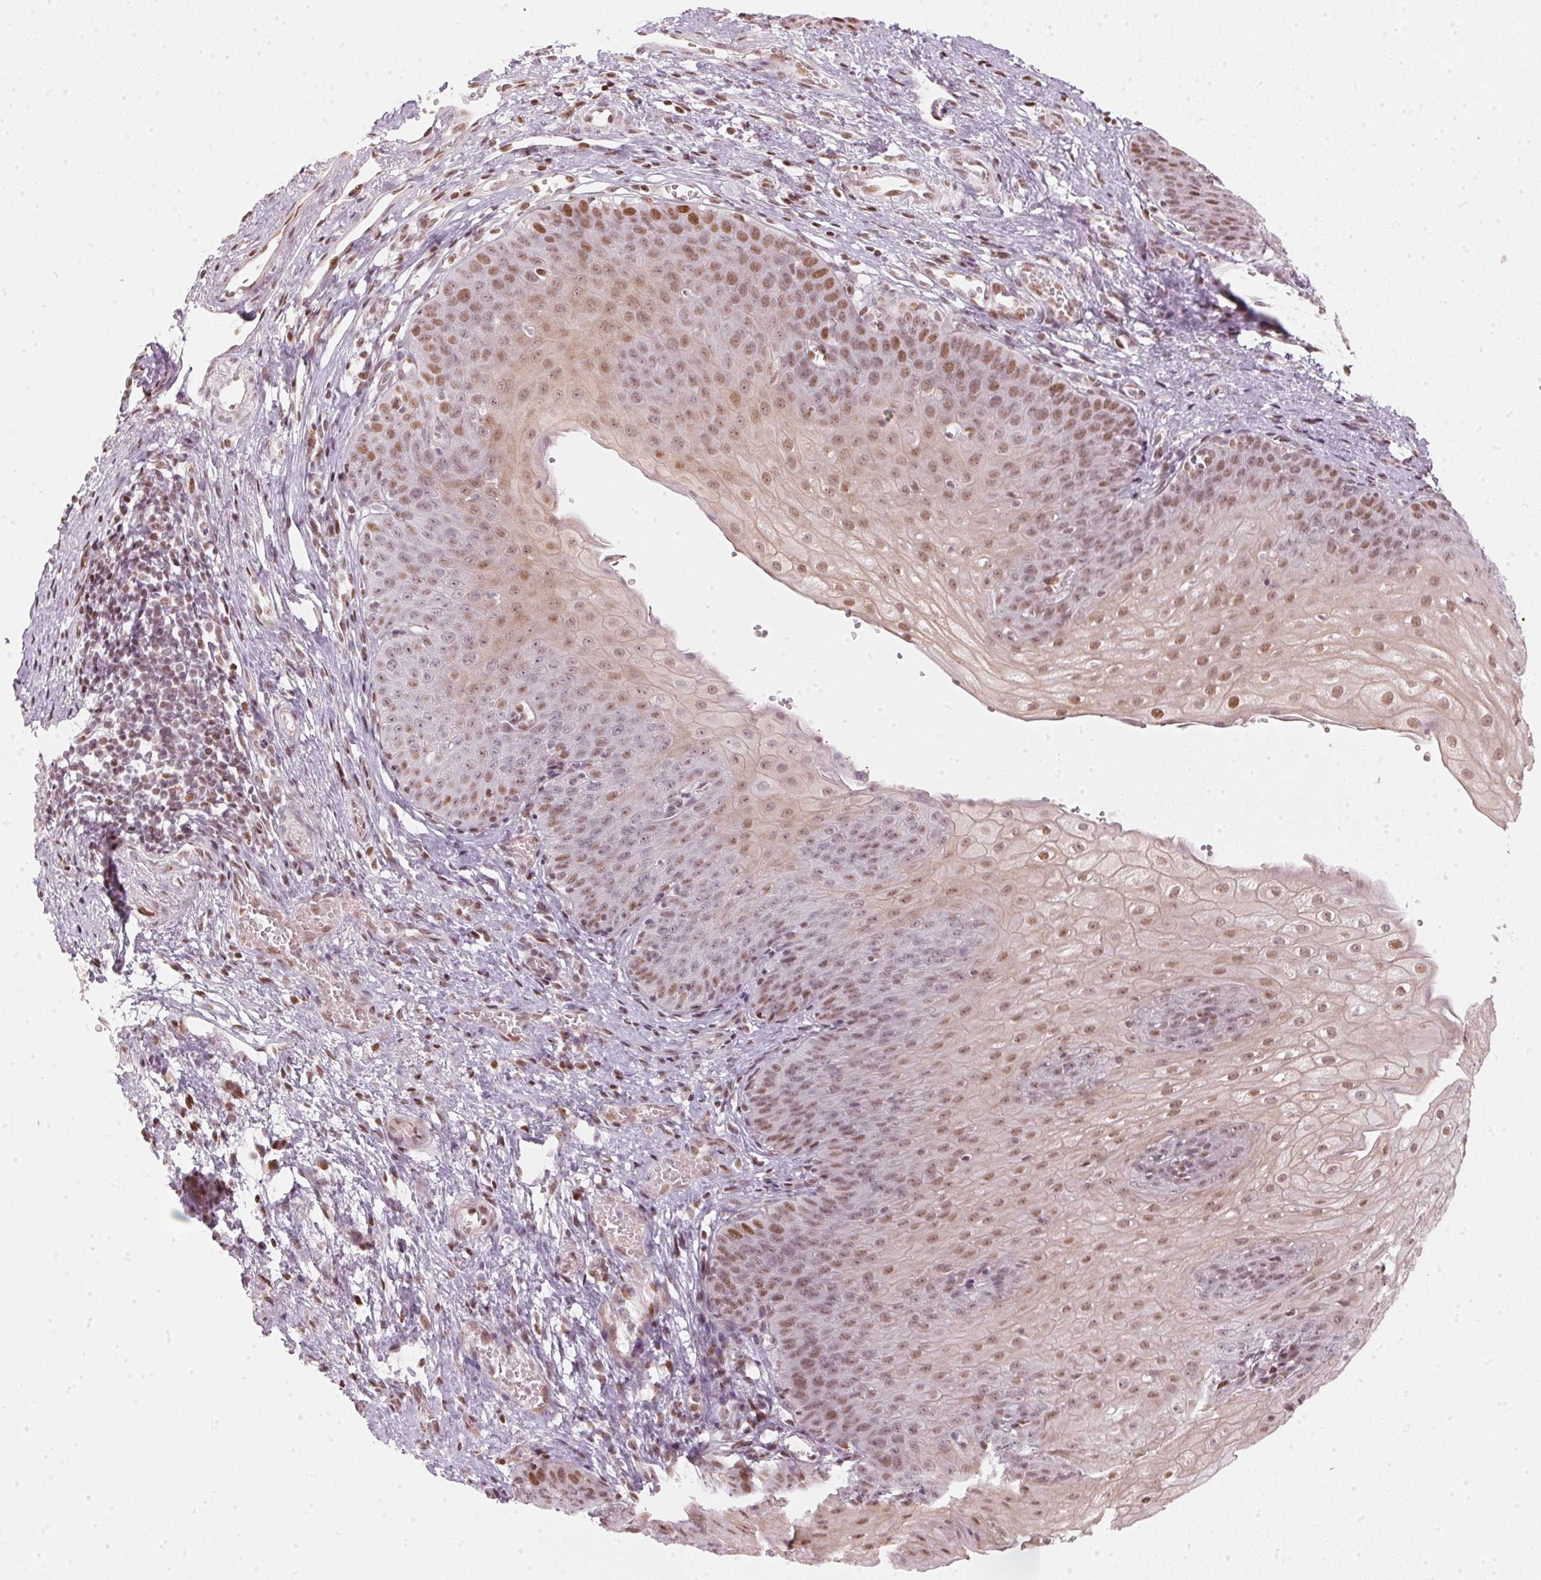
{"staining": {"intensity": "moderate", "quantity": ">75%", "location": "nuclear"}, "tissue": "esophagus", "cell_type": "Squamous epithelial cells", "image_type": "normal", "snomed": [{"axis": "morphology", "description": "Normal tissue, NOS"}, {"axis": "topography", "description": "Esophagus"}], "caption": "Immunohistochemical staining of benign human esophagus shows >75% levels of moderate nuclear protein staining in approximately >75% of squamous epithelial cells.", "gene": "KAT6A", "patient": {"sex": "male", "age": 71}}